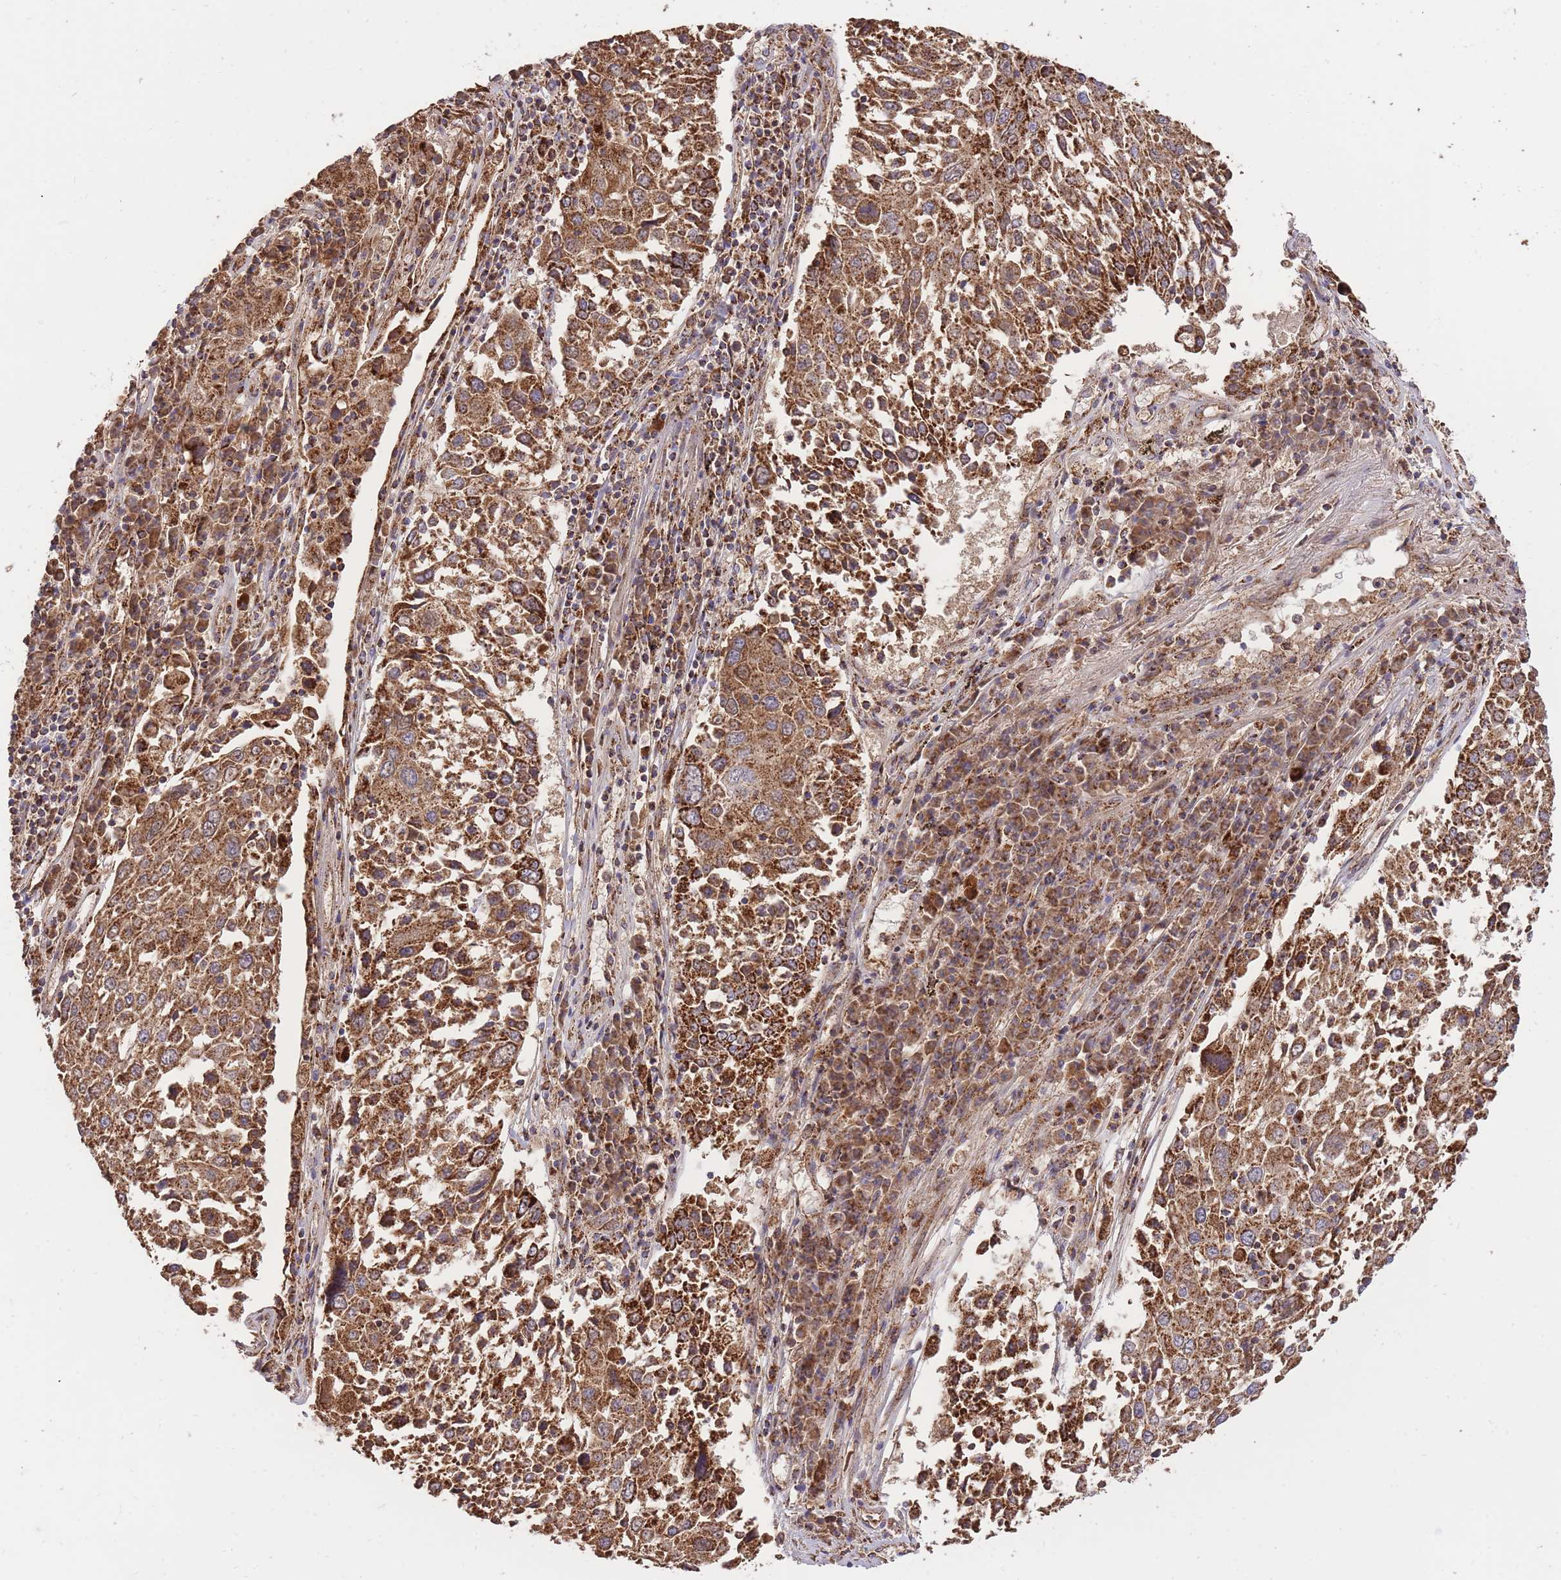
{"staining": {"intensity": "strong", "quantity": ">75%", "location": "cytoplasmic/membranous"}, "tissue": "lung cancer", "cell_type": "Tumor cells", "image_type": "cancer", "snomed": [{"axis": "morphology", "description": "Squamous cell carcinoma, NOS"}, {"axis": "topography", "description": "Lung"}], "caption": "Lung cancer tissue displays strong cytoplasmic/membranous positivity in about >75% of tumor cells Nuclei are stained in blue.", "gene": "PREP", "patient": {"sex": "male", "age": 65}}